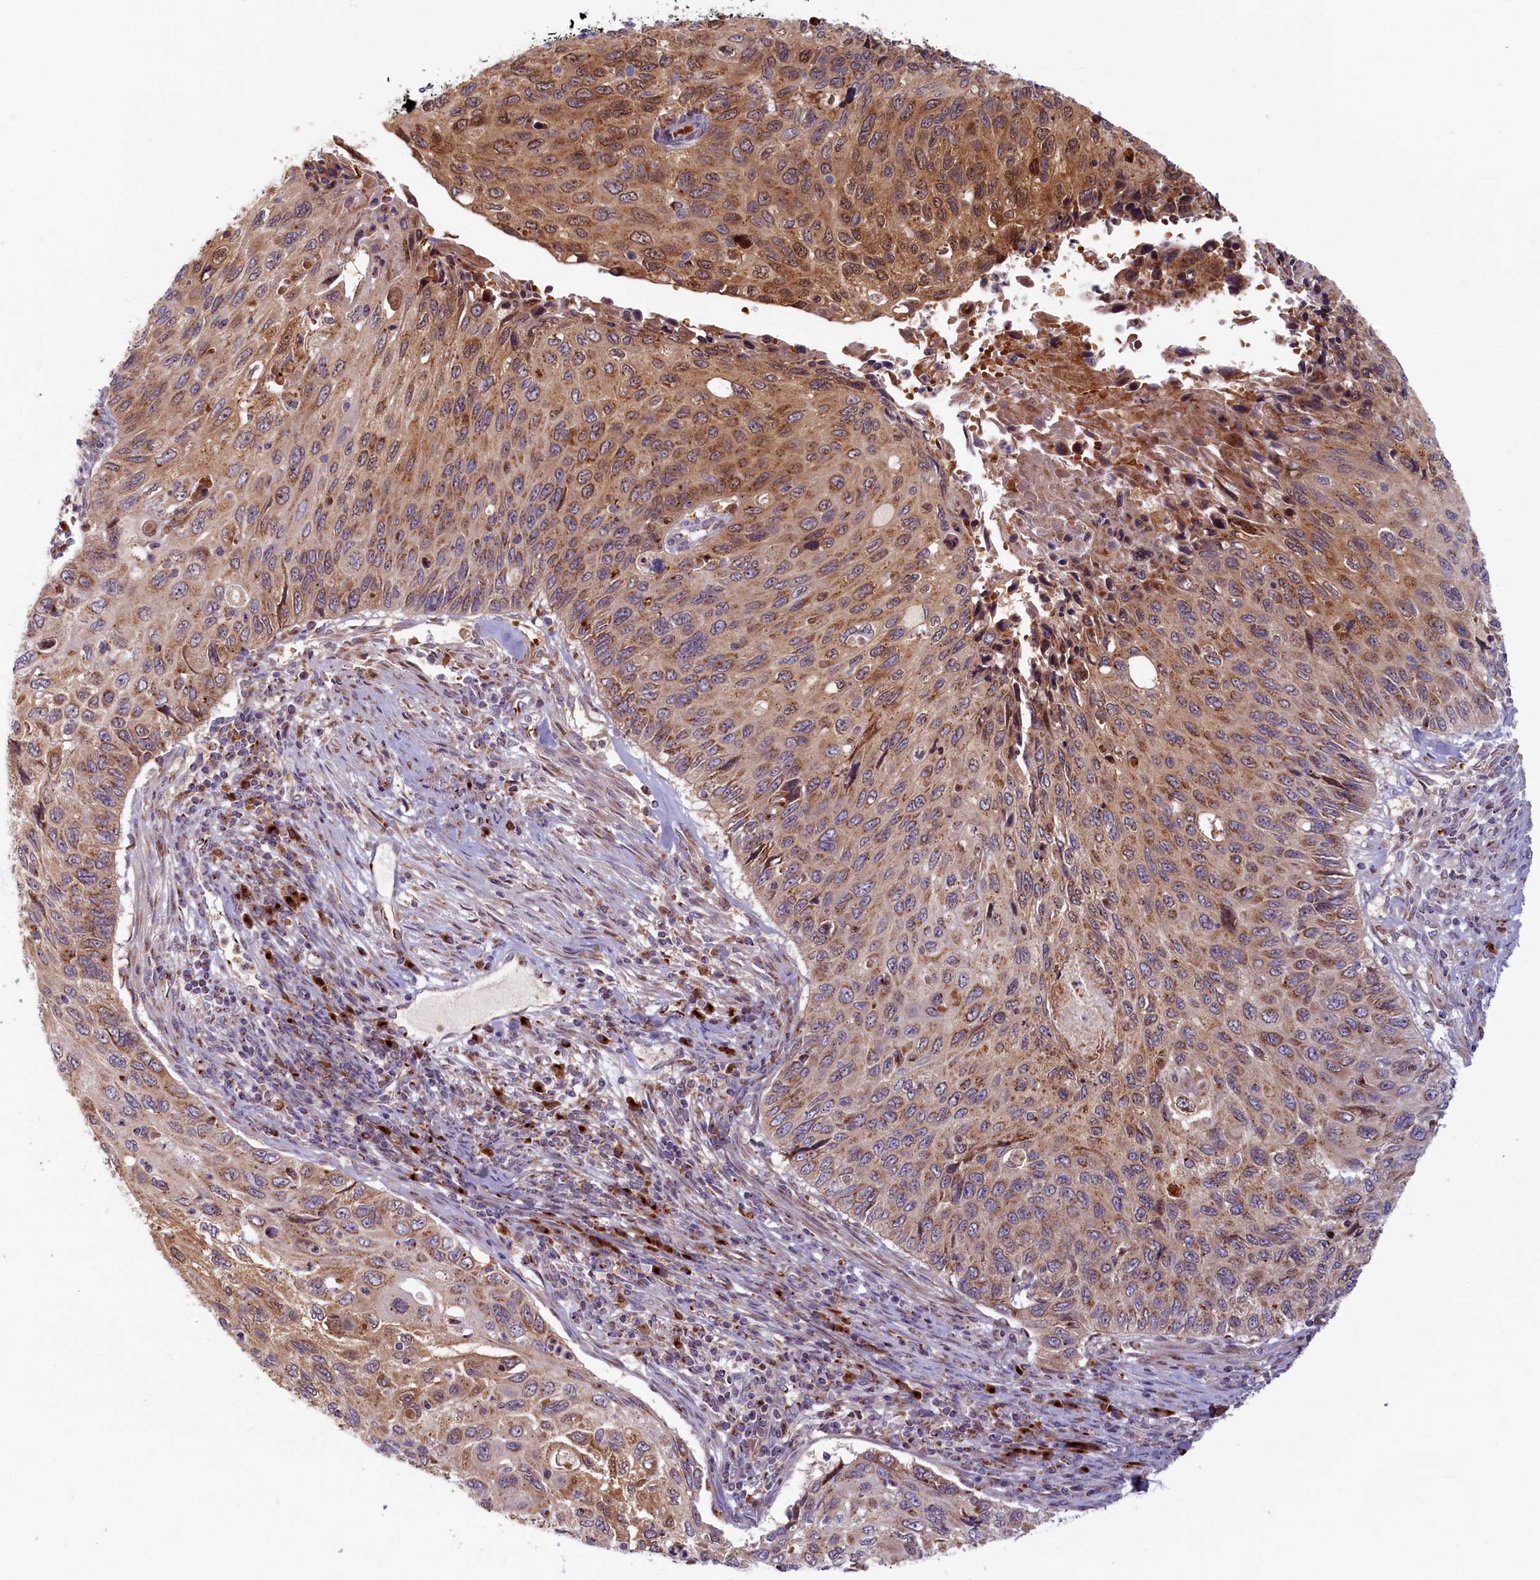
{"staining": {"intensity": "moderate", "quantity": ">75%", "location": "cytoplasmic/membranous"}, "tissue": "cervical cancer", "cell_type": "Tumor cells", "image_type": "cancer", "snomed": [{"axis": "morphology", "description": "Squamous cell carcinoma, NOS"}, {"axis": "topography", "description": "Cervix"}], "caption": "The photomicrograph displays a brown stain indicating the presence of a protein in the cytoplasmic/membranous of tumor cells in cervical cancer (squamous cell carcinoma).", "gene": "BLVRB", "patient": {"sex": "female", "age": 70}}